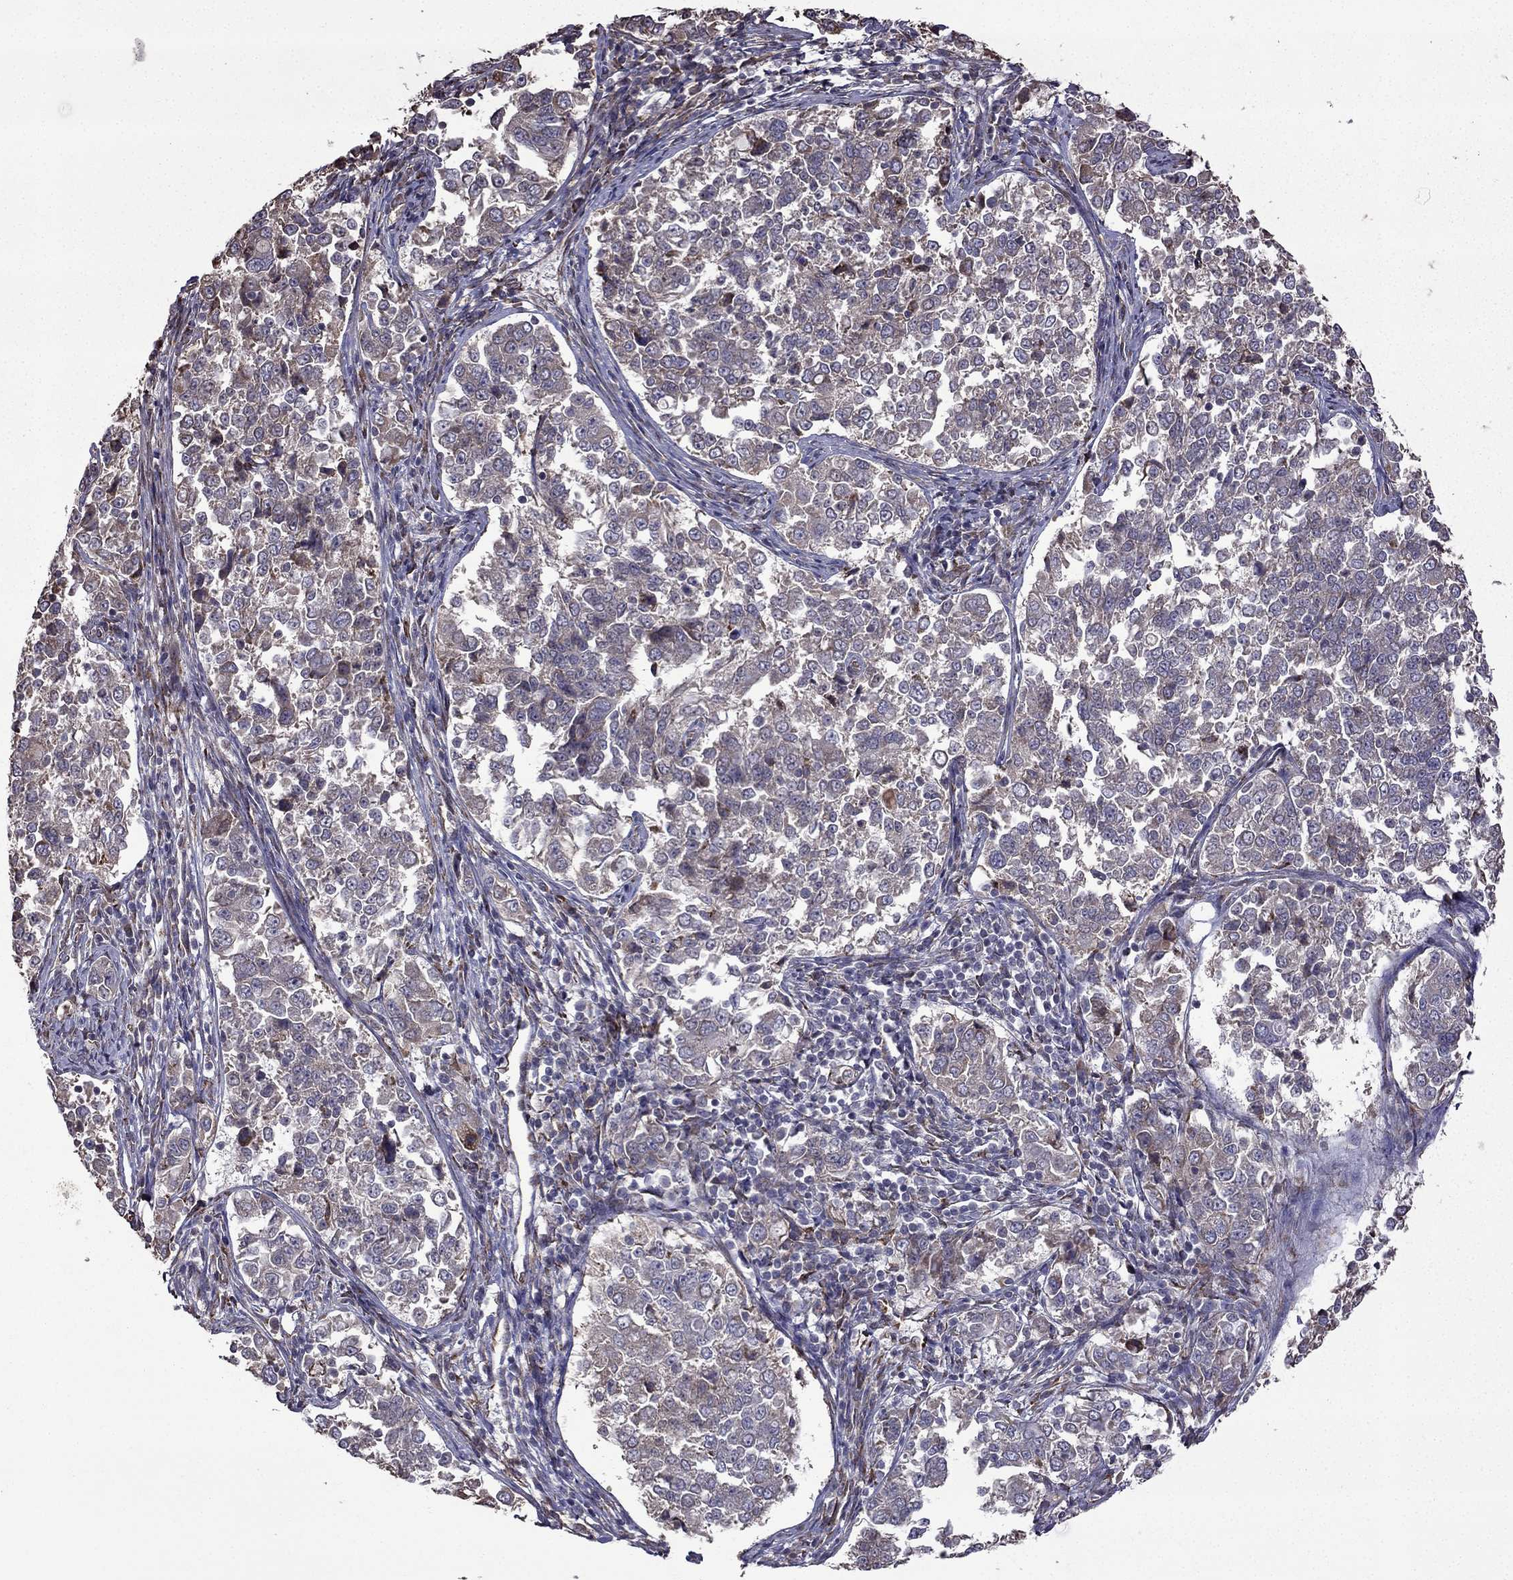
{"staining": {"intensity": "weak", "quantity": "25%-75%", "location": "cytoplasmic/membranous"}, "tissue": "endometrial cancer", "cell_type": "Tumor cells", "image_type": "cancer", "snomed": [{"axis": "morphology", "description": "Adenocarcinoma, NOS"}, {"axis": "topography", "description": "Endometrium"}], "caption": "Weak cytoplasmic/membranous protein positivity is seen in approximately 25%-75% of tumor cells in endometrial cancer (adenocarcinoma).", "gene": "IKBIP", "patient": {"sex": "female", "age": 43}}